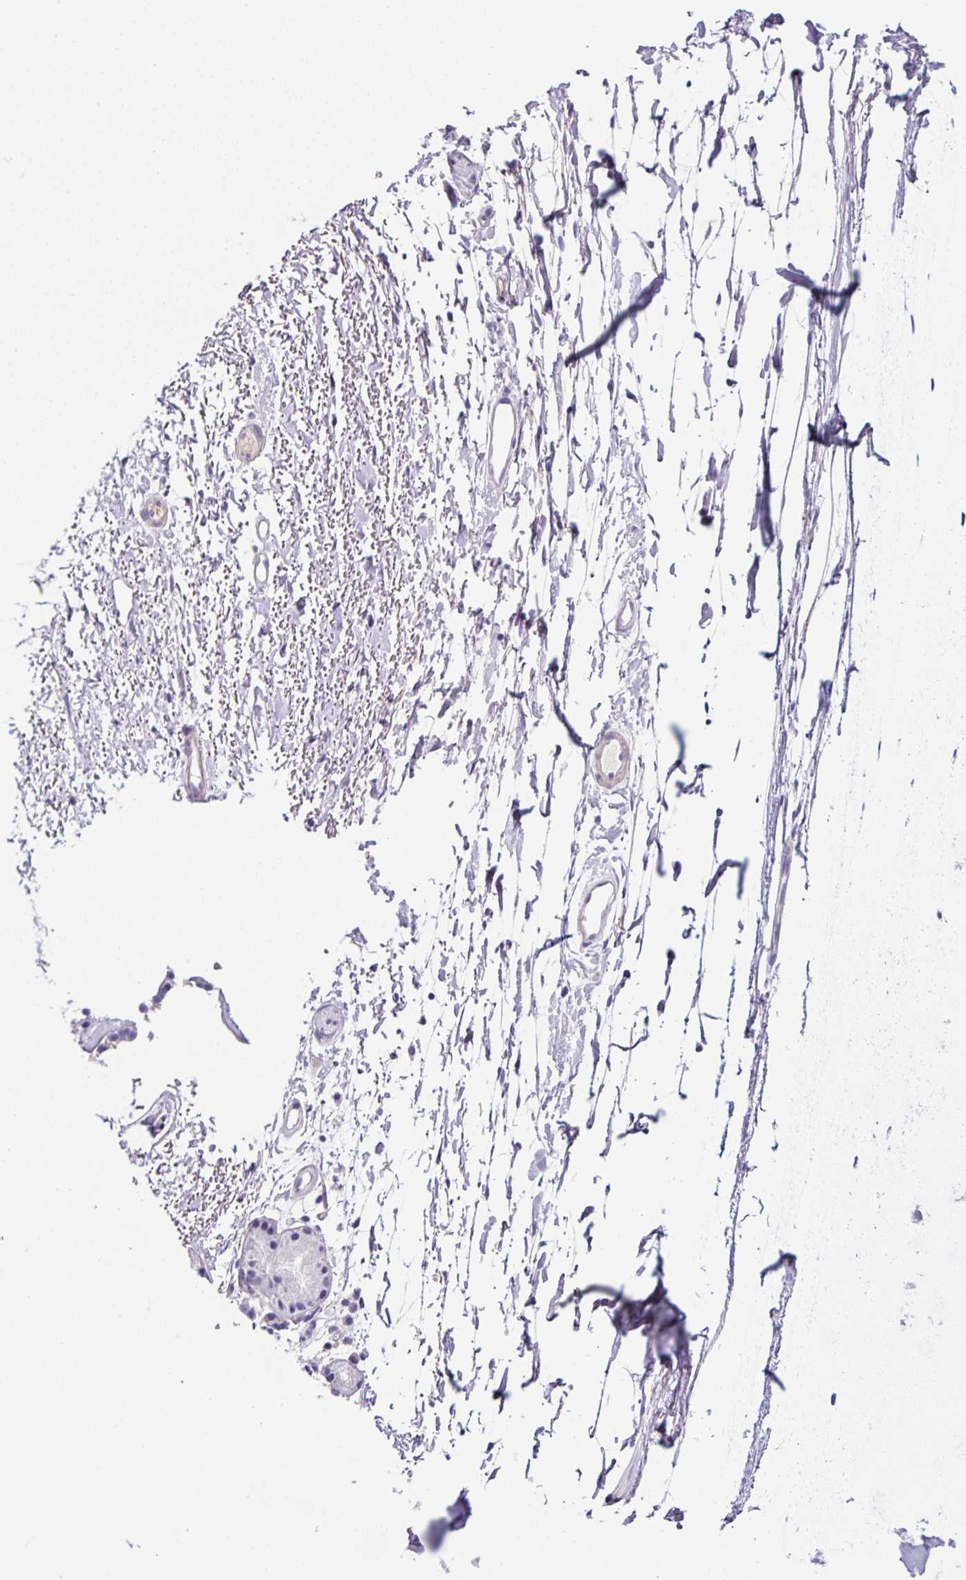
{"staining": {"intensity": "negative", "quantity": "none", "location": "none"}, "tissue": "adipose tissue", "cell_type": "Adipocytes", "image_type": "normal", "snomed": [{"axis": "morphology", "description": "Normal tissue, NOS"}, {"axis": "topography", "description": "Cartilage tissue"}, {"axis": "topography", "description": "Nasopharynx"}], "caption": "This is a photomicrograph of immunohistochemistry (IHC) staining of normal adipose tissue, which shows no expression in adipocytes.", "gene": "OR14A2", "patient": {"sex": "male", "age": 56}}